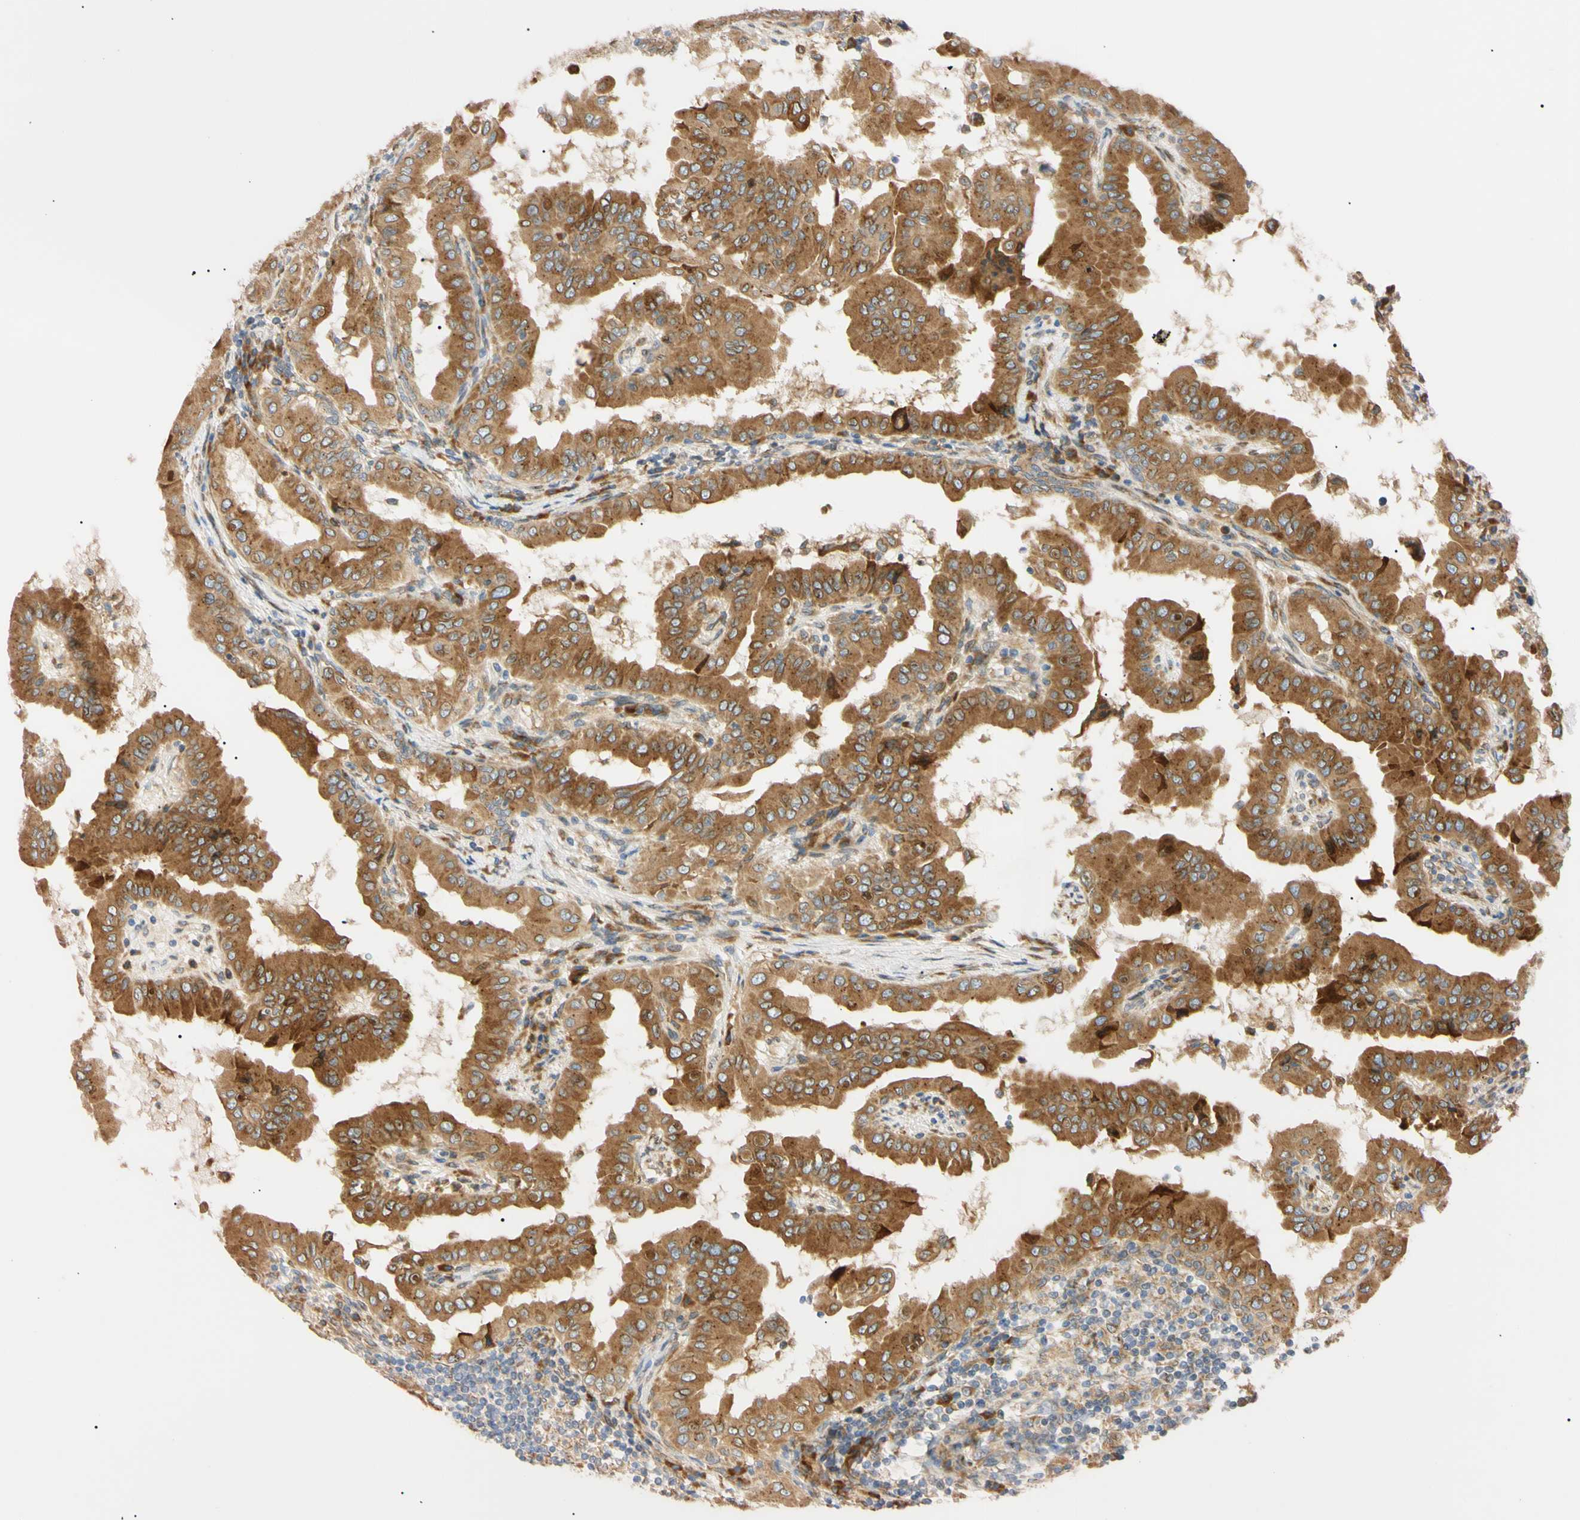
{"staining": {"intensity": "moderate", "quantity": ">75%", "location": "cytoplasmic/membranous"}, "tissue": "thyroid cancer", "cell_type": "Tumor cells", "image_type": "cancer", "snomed": [{"axis": "morphology", "description": "Papillary adenocarcinoma, NOS"}, {"axis": "topography", "description": "Thyroid gland"}], "caption": "About >75% of tumor cells in thyroid cancer (papillary adenocarcinoma) reveal moderate cytoplasmic/membranous protein expression as visualized by brown immunohistochemical staining.", "gene": "IER3IP1", "patient": {"sex": "male", "age": 33}}